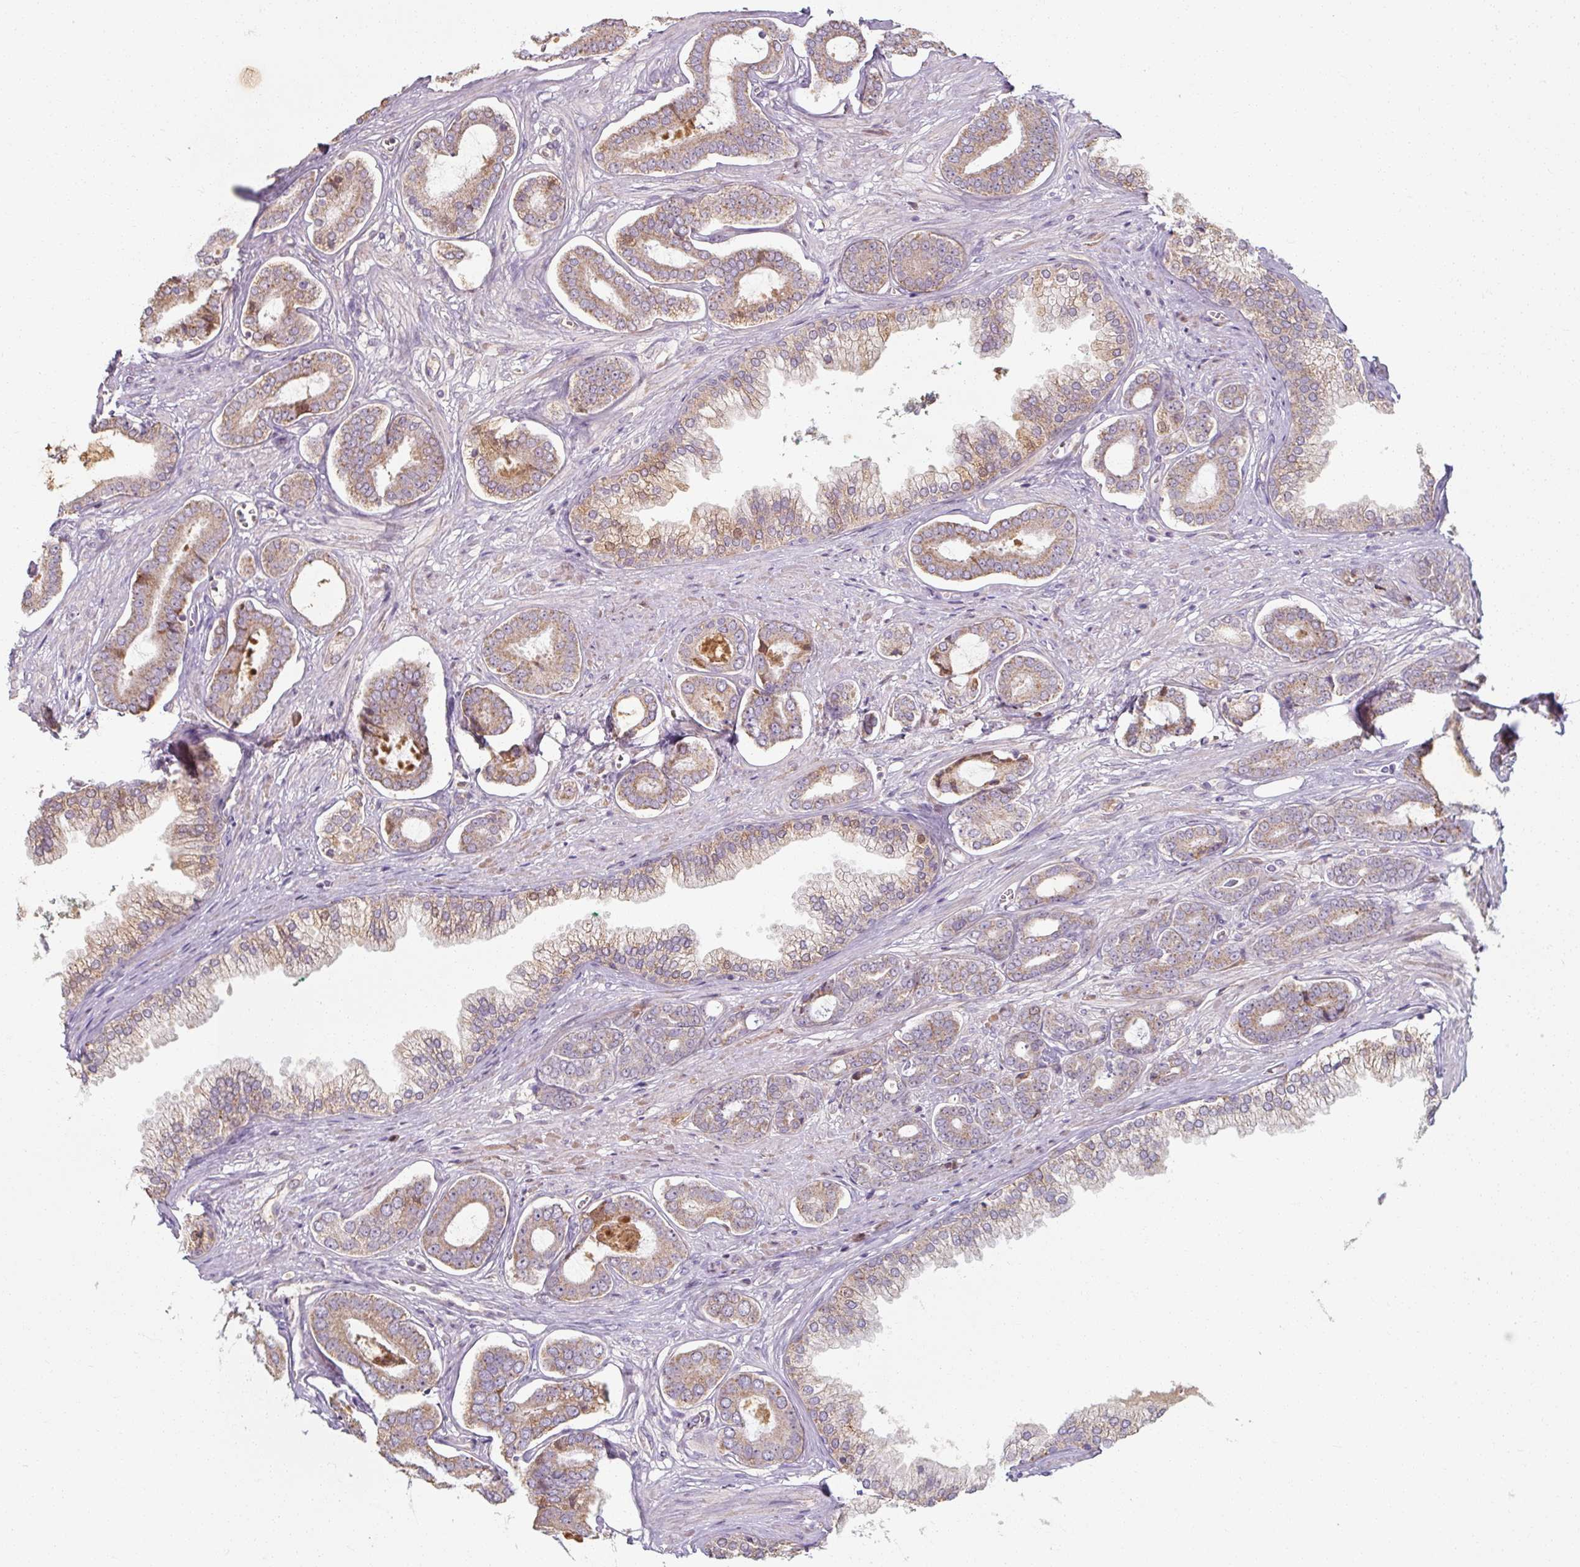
{"staining": {"intensity": "weak", "quantity": ">75%", "location": "cytoplasmic/membranous"}, "tissue": "prostate cancer", "cell_type": "Tumor cells", "image_type": "cancer", "snomed": [{"axis": "morphology", "description": "Adenocarcinoma, NOS"}, {"axis": "topography", "description": "Prostate and seminal vesicle, NOS"}], "caption": "Adenocarcinoma (prostate) stained for a protein reveals weak cytoplasmic/membranous positivity in tumor cells.", "gene": "TSEN54", "patient": {"sex": "male", "age": 76}}